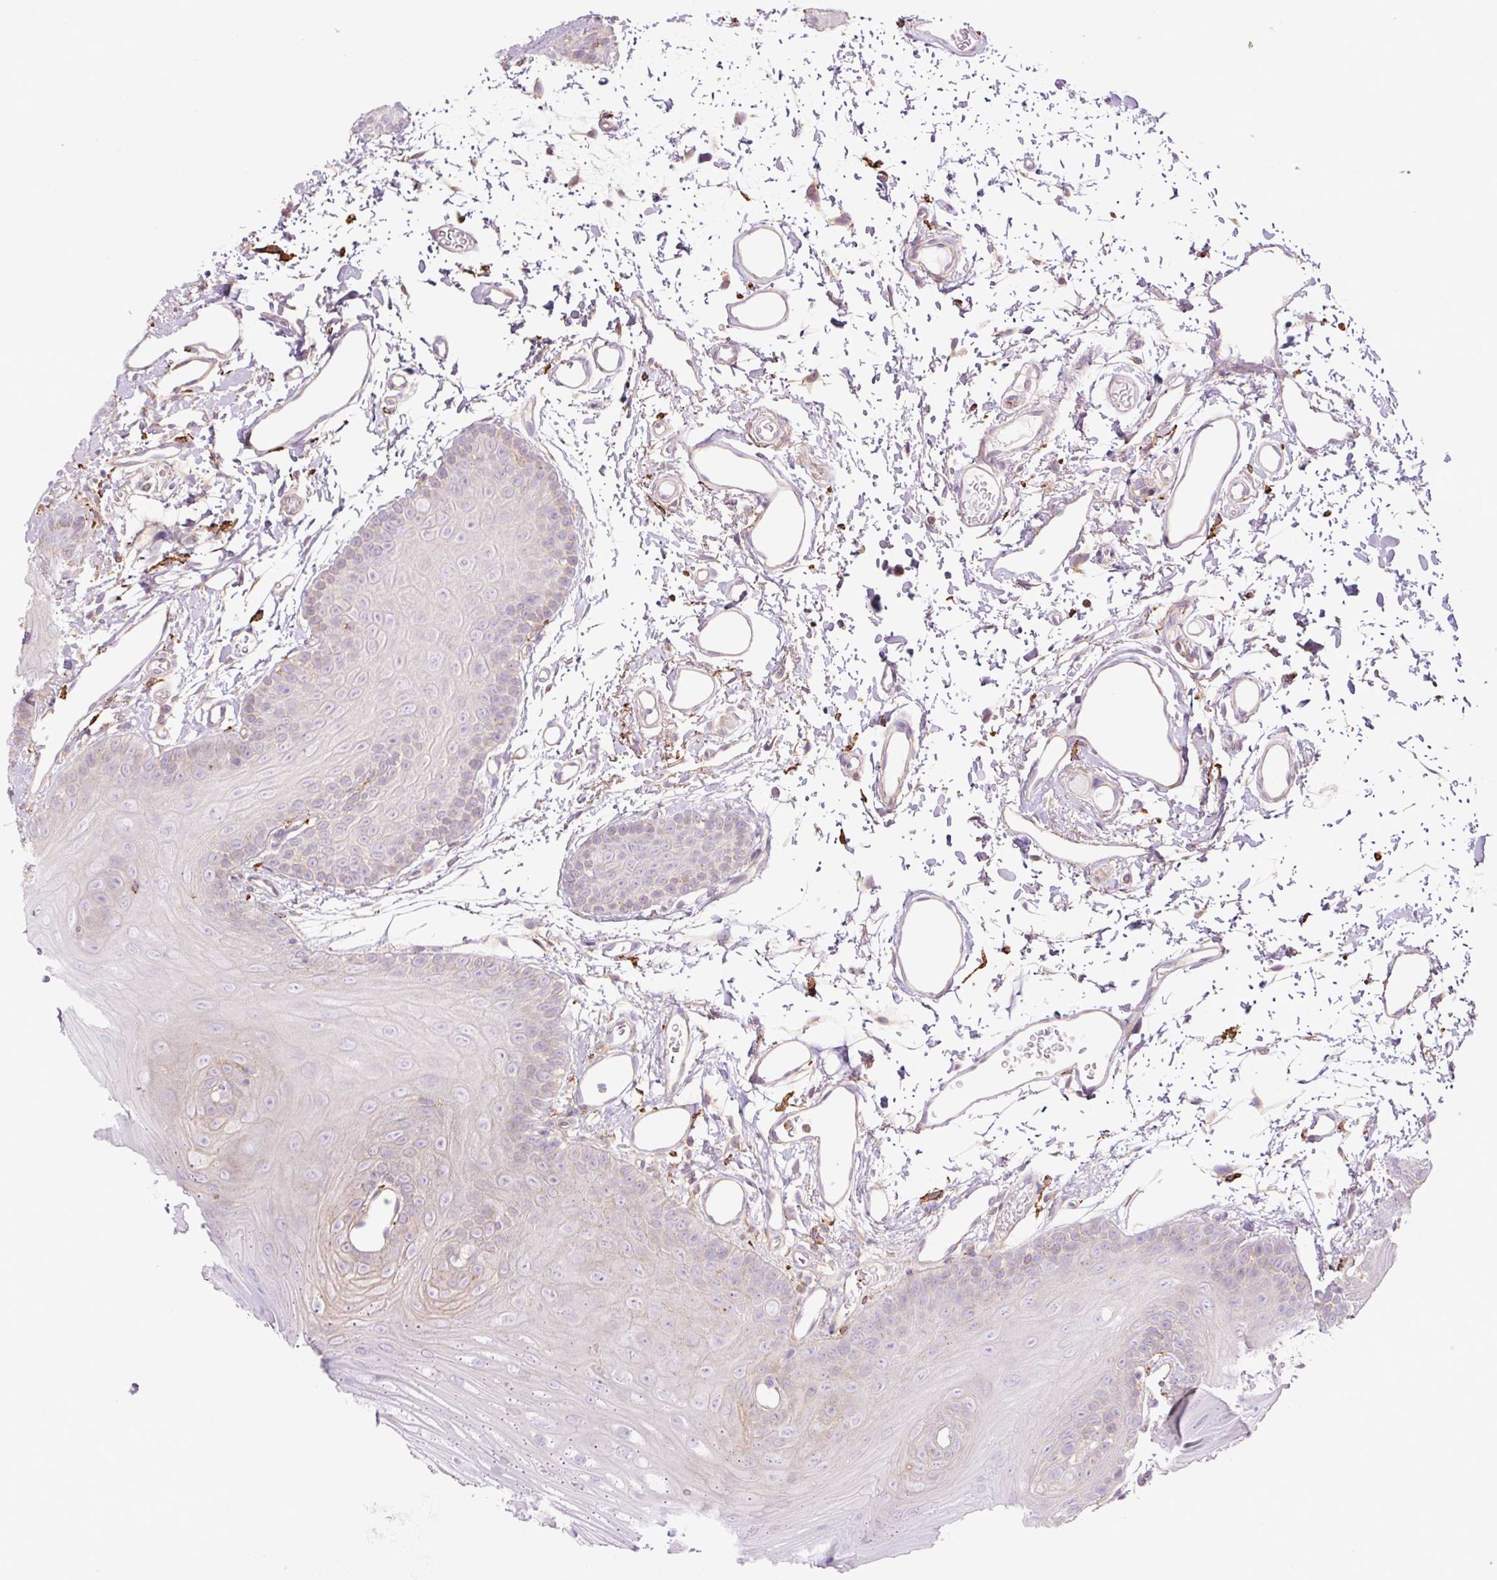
{"staining": {"intensity": "weak", "quantity": "<25%", "location": "cytoplasmic/membranous"}, "tissue": "oral mucosa", "cell_type": "Squamous epithelial cells", "image_type": "normal", "snomed": [{"axis": "morphology", "description": "Normal tissue, NOS"}, {"axis": "morphology", "description": "Squamous cell carcinoma, NOS"}, {"axis": "topography", "description": "Oral tissue"}, {"axis": "topography", "description": "Head-Neck"}], "caption": "A histopathology image of oral mucosa stained for a protein shows no brown staining in squamous epithelial cells.", "gene": "SH2D6", "patient": {"sex": "female", "age": 81}}